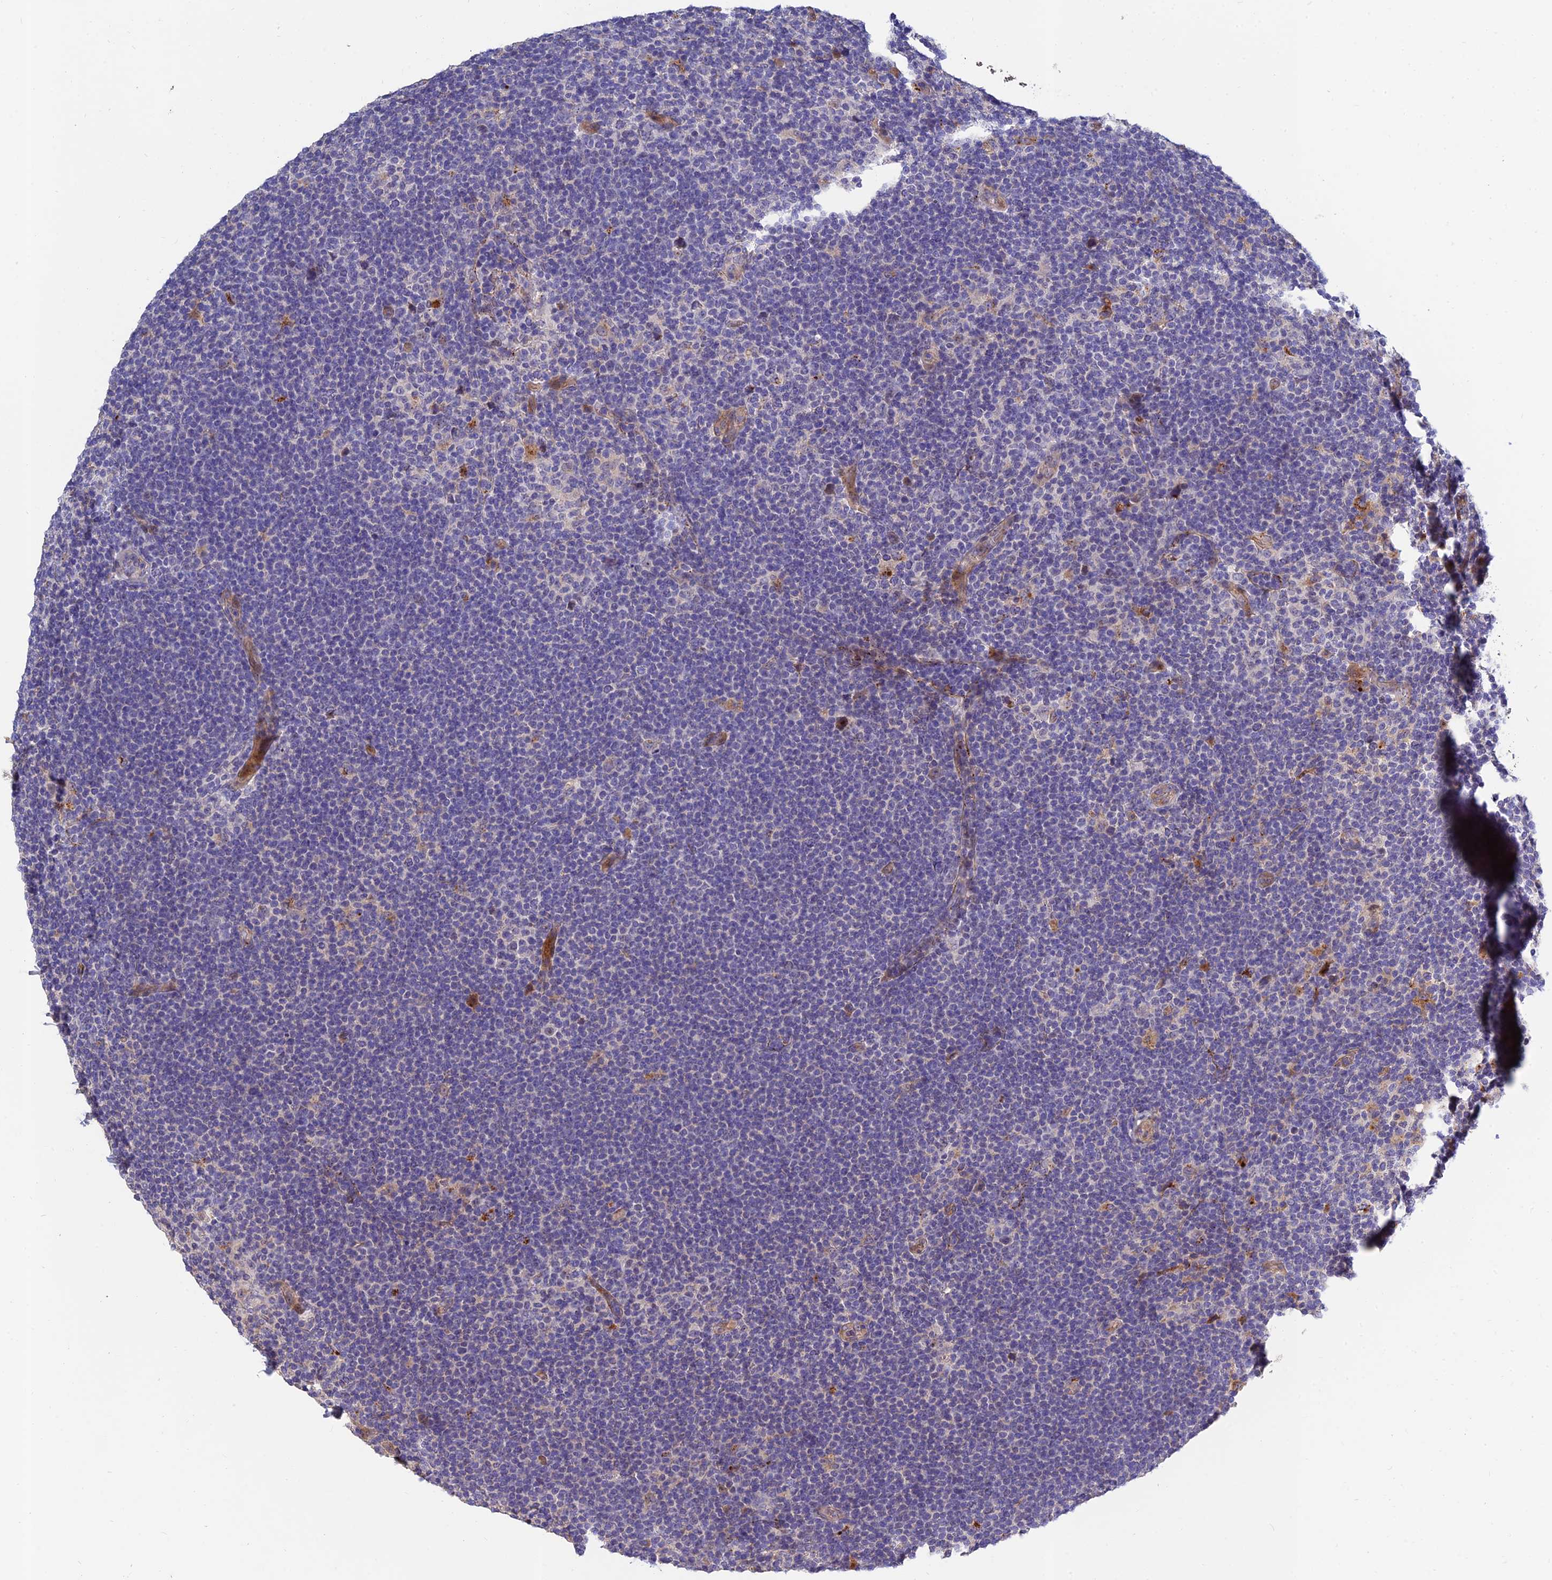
{"staining": {"intensity": "negative", "quantity": "none", "location": "none"}, "tissue": "lymphoma", "cell_type": "Tumor cells", "image_type": "cancer", "snomed": [{"axis": "morphology", "description": "Hodgkin's disease, NOS"}, {"axis": "topography", "description": "Lymph node"}], "caption": "The photomicrograph displays no staining of tumor cells in Hodgkin's disease.", "gene": "MRPL35", "patient": {"sex": "female", "age": 57}}